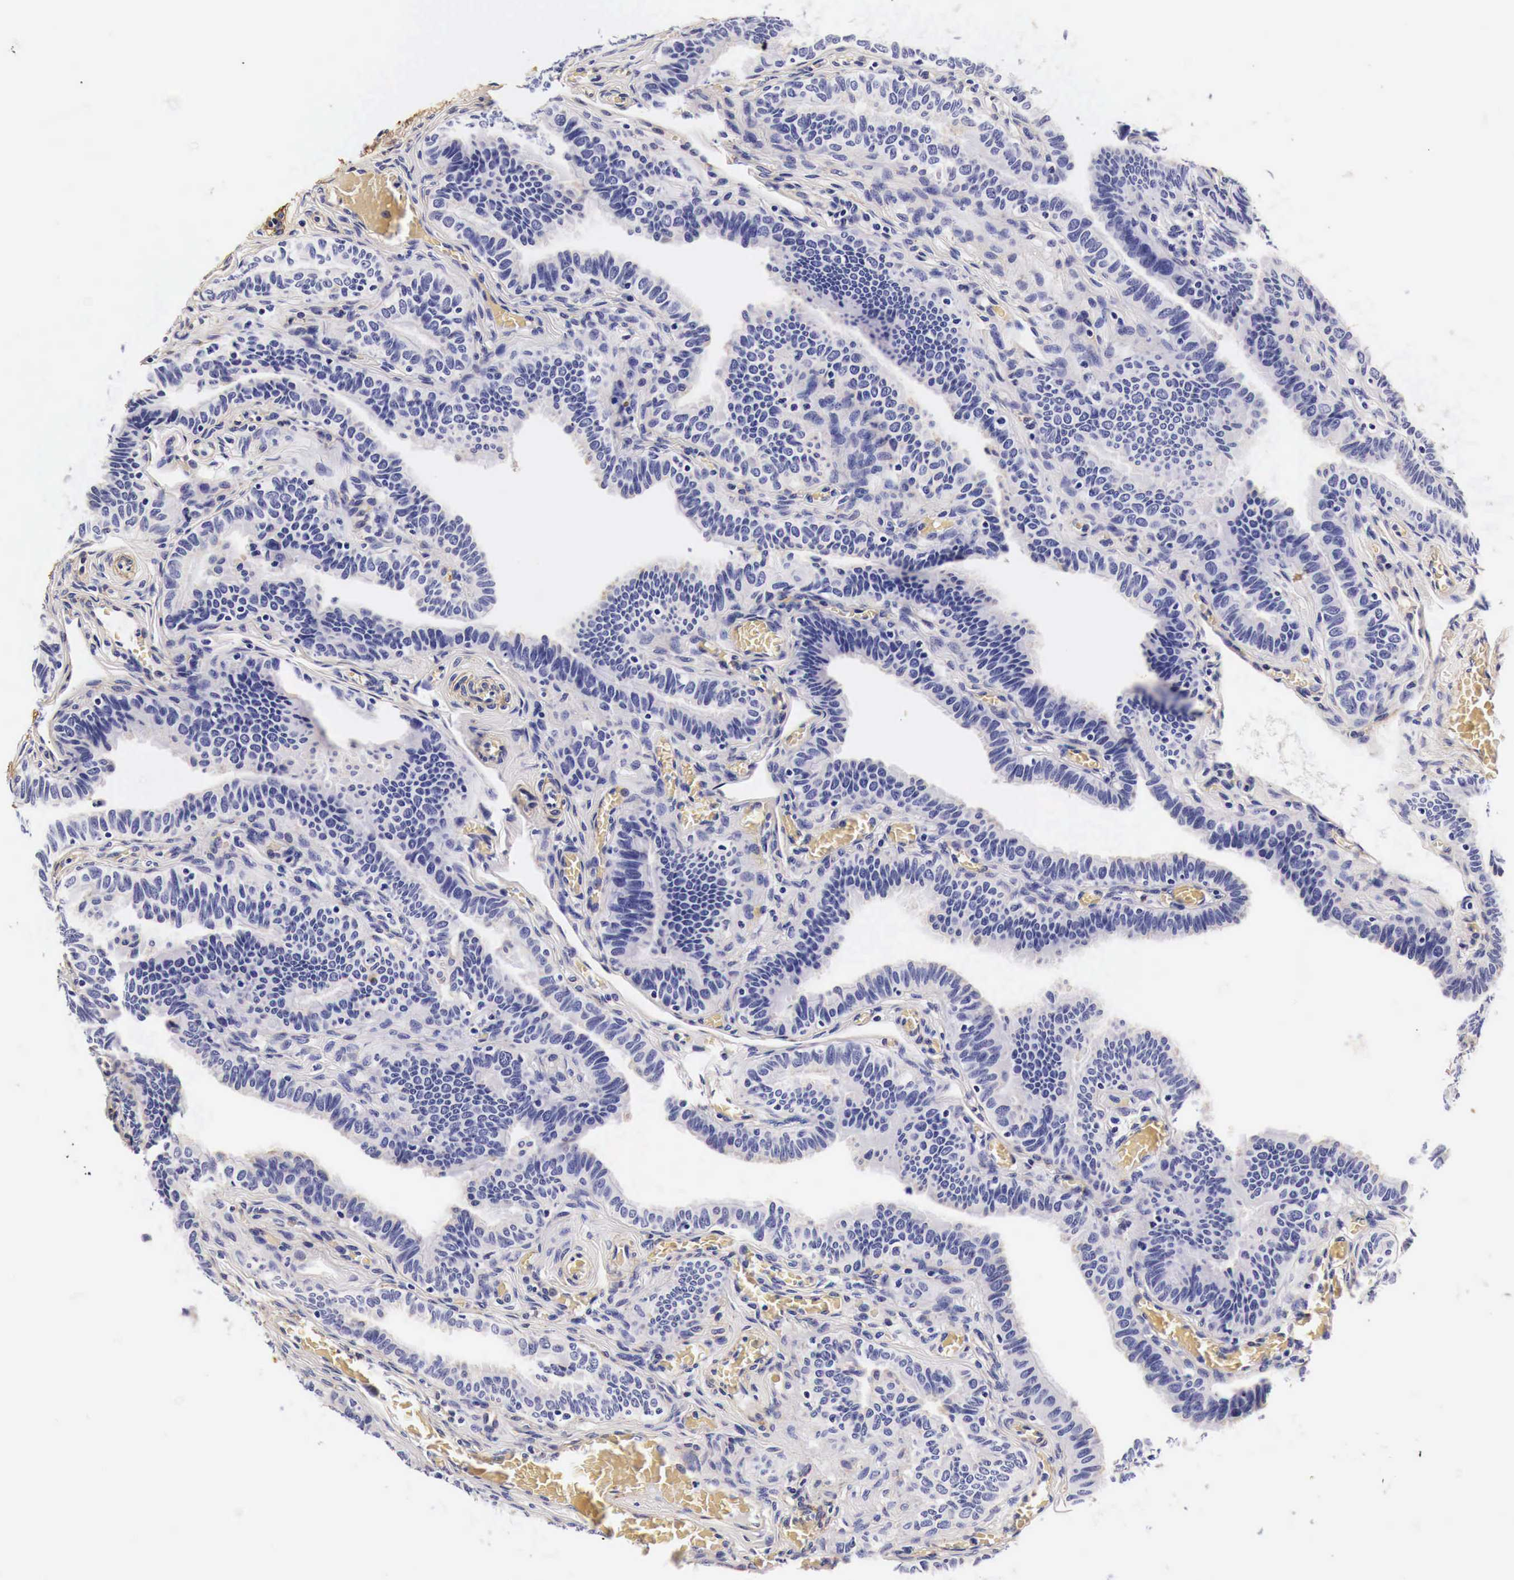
{"staining": {"intensity": "negative", "quantity": "none", "location": "none"}, "tissue": "fallopian tube", "cell_type": "Glandular cells", "image_type": "normal", "snomed": [{"axis": "morphology", "description": "Normal tissue, NOS"}, {"axis": "topography", "description": "Vagina"}, {"axis": "topography", "description": "Fallopian tube"}], "caption": "The immunohistochemistry (IHC) micrograph has no significant expression in glandular cells of fallopian tube. (IHC, brightfield microscopy, high magnification).", "gene": "LAMB2", "patient": {"sex": "female", "age": 38}}